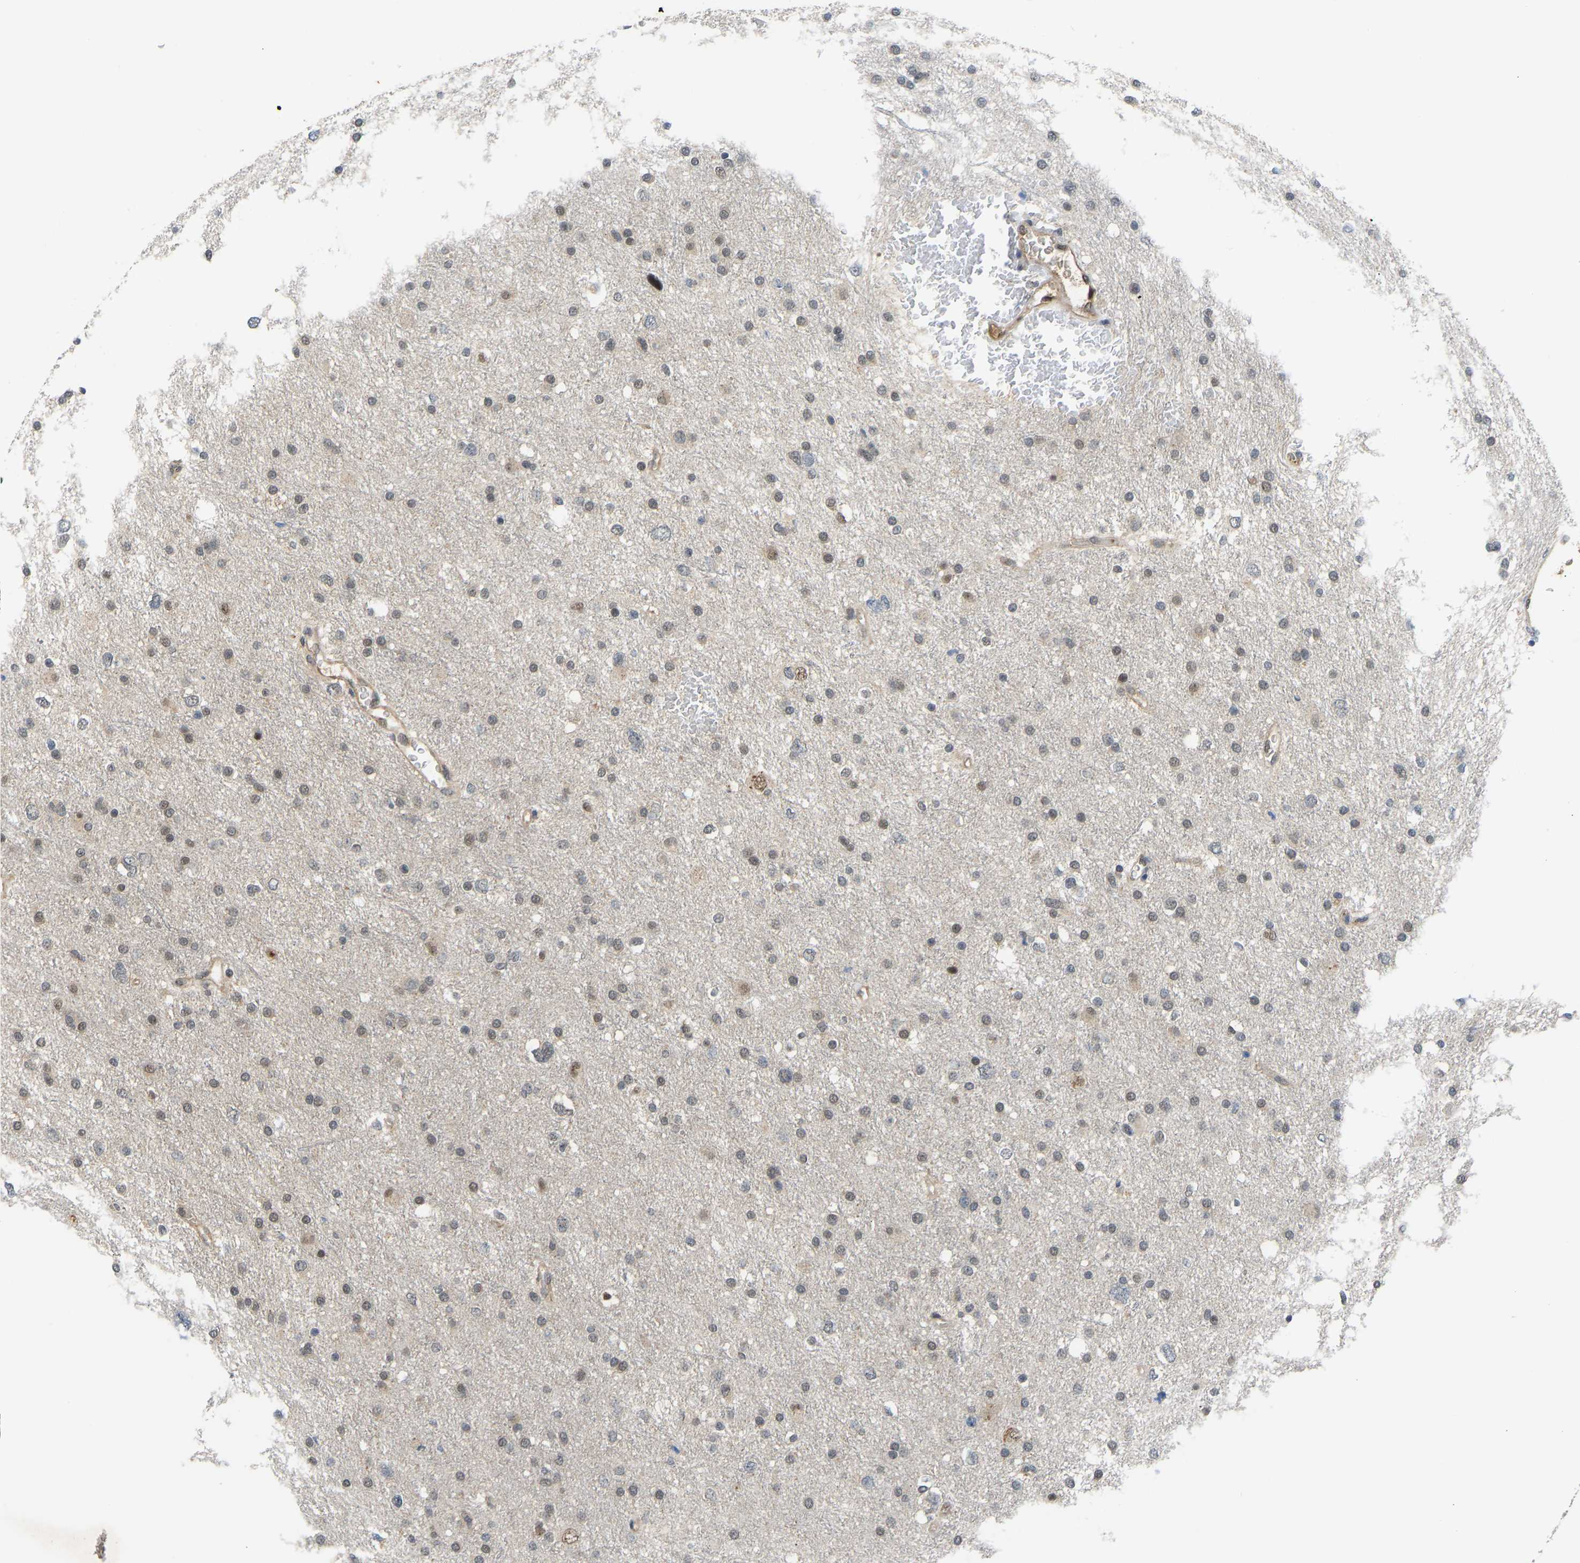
{"staining": {"intensity": "weak", "quantity": "25%-75%", "location": "nuclear"}, "tissue": "glioma", "cell_type": "Tumor cells", "image_type": "cancer", "snomed": [{"axis": "morphology", "description": "Glioma, malignant, Low grade"}, {"axis": "topography", "description": "Brain"}], "caption": "This histopathology image shows malignant glioma (low-grade) stained with IHC to label a protein in brown. The nuclear of tumor cells show weak positivity for the protein. Nuclei are counter-stained blue.", "gene": "ZNF251", "patient": {"sex": "female", "age": 37}}